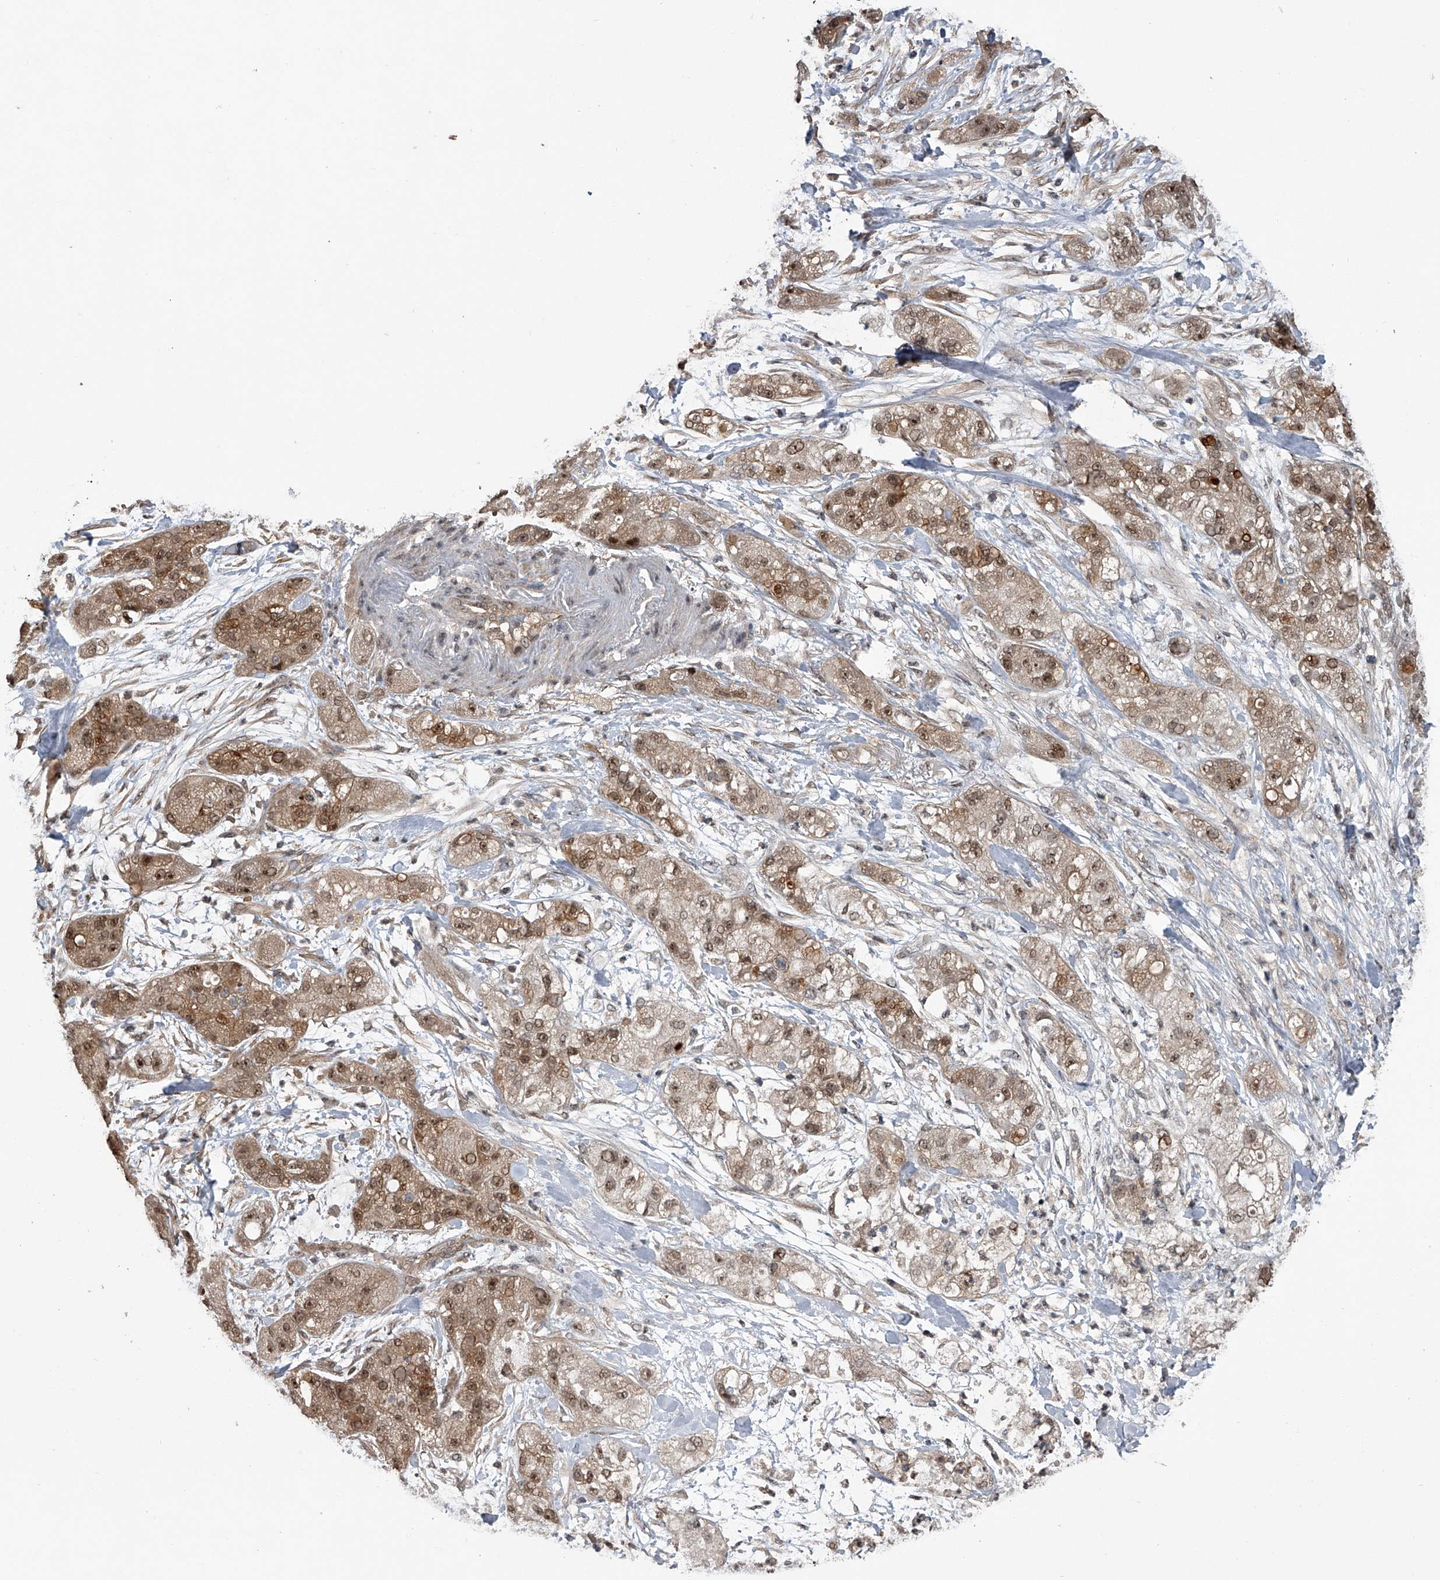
{"staining": {"intensity": "moderate", "quantity": ">75%", "location": "cytoplasmic/membranous,nuclear"}, "tissue": "pancreatic cancer", "cell_type": "Tumor cells", "image_type": "cancer", "snomed": [{"axis": "morphology", "description": "Adenocarcinoma, NOS"}, {"axis": "topography", "description": "Pancreas"}], "caption": "The histopathology image demonstrates a brown stain indicating the presence of a protein in the cytoplasmic/membranous and nuclear of tumor cells in adenocarcinoma (pancreatic).", "gene": "SLC12A8", "patient": {"sex": "female", "age": 78}}